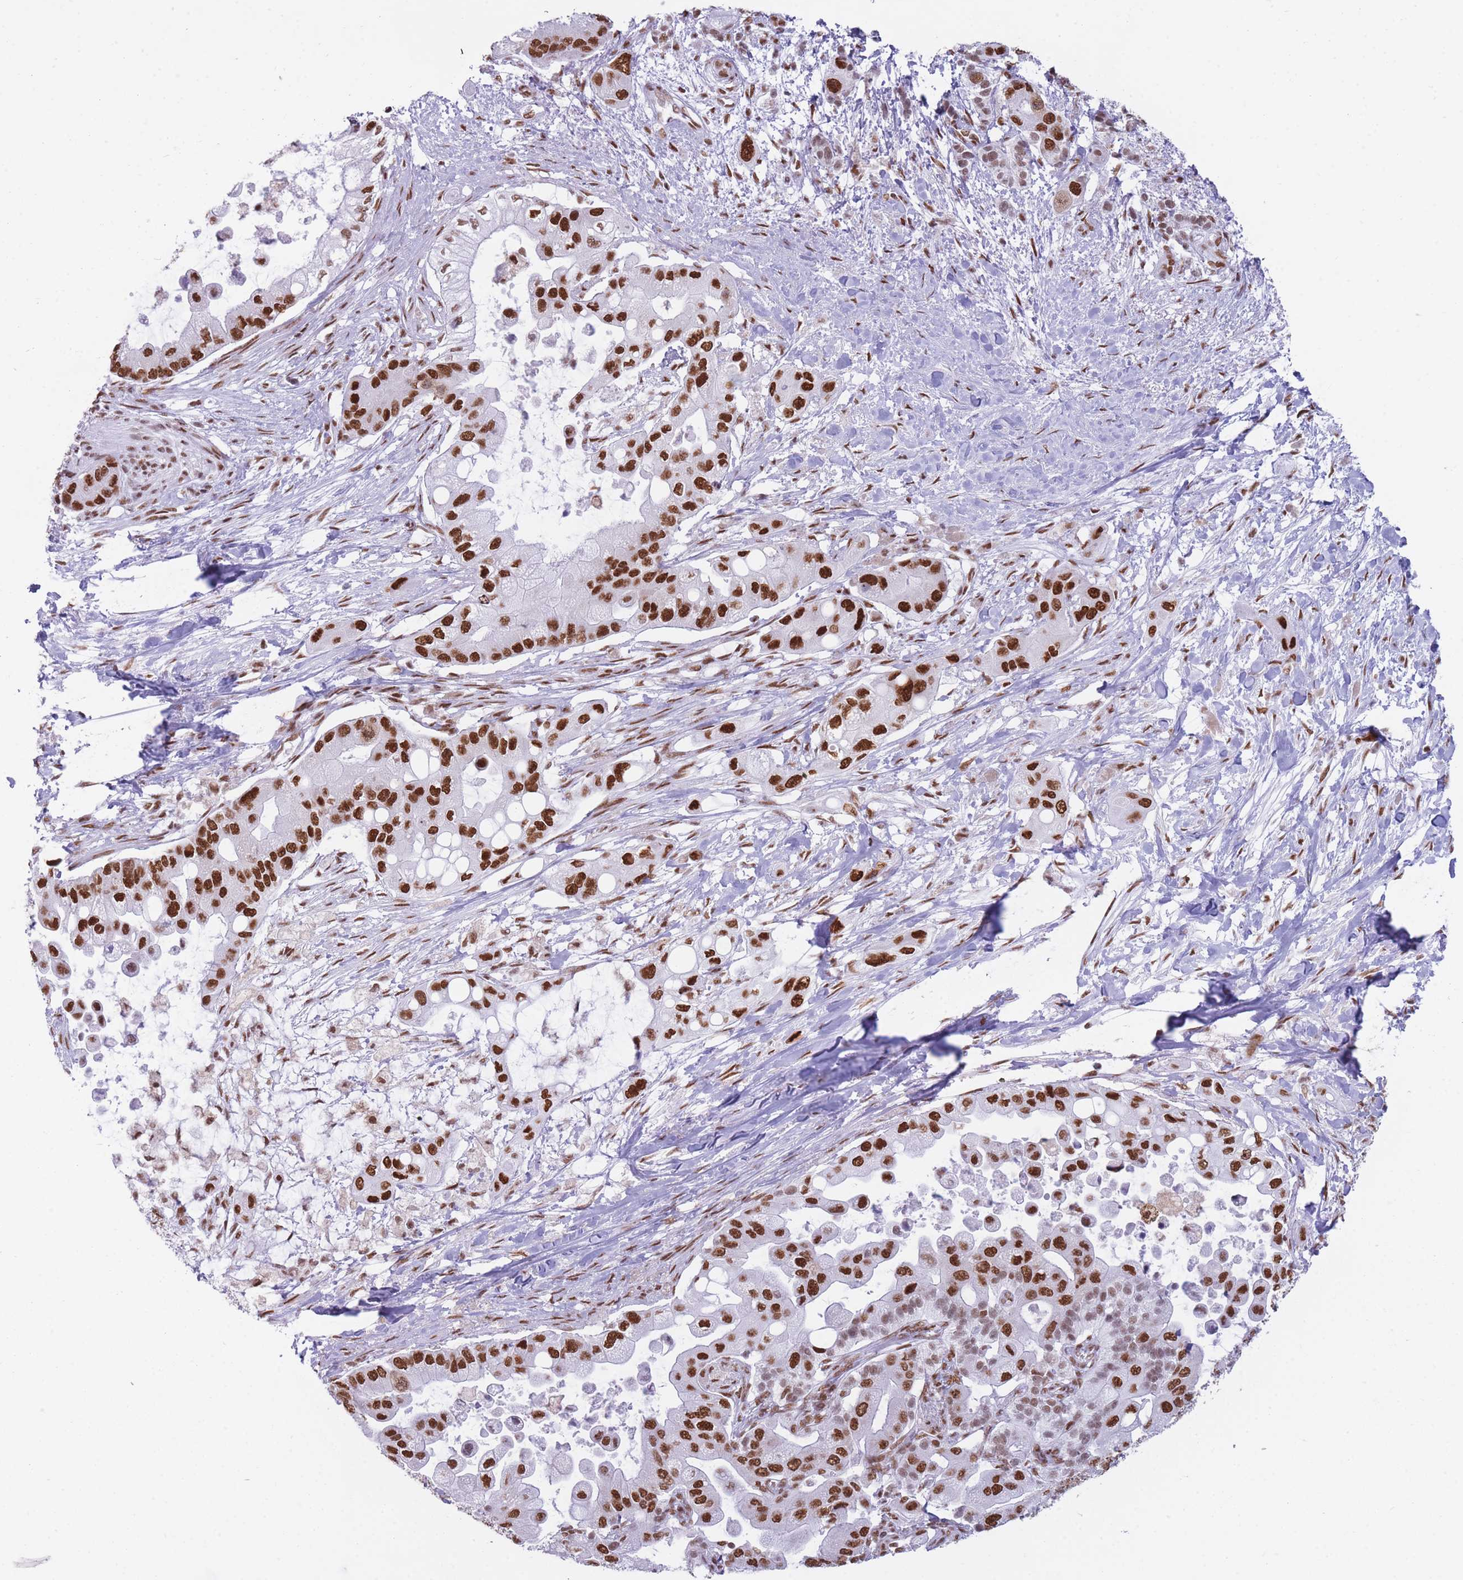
{"staining": {"intensity": "strong", "quantity": ">75%", "location": "nuclear"}, "tissue": "pancreatic cancer", "cell_type": "Tumor cells", "image_type": "cancer", "snomed": [{"axis": "morphology", "description": "Adenocarcinoma, NOS"}, {"axis": "topography", "description": "Pancreas"}], "caption": "About >75% of tumor cells in pancreatic cancer exhibit strong nuclear protein expression as visualized by brown immunohistochemical staining.", "gene": "HNRNPUL1", "patient": {"sex": "male", "age": 57}}